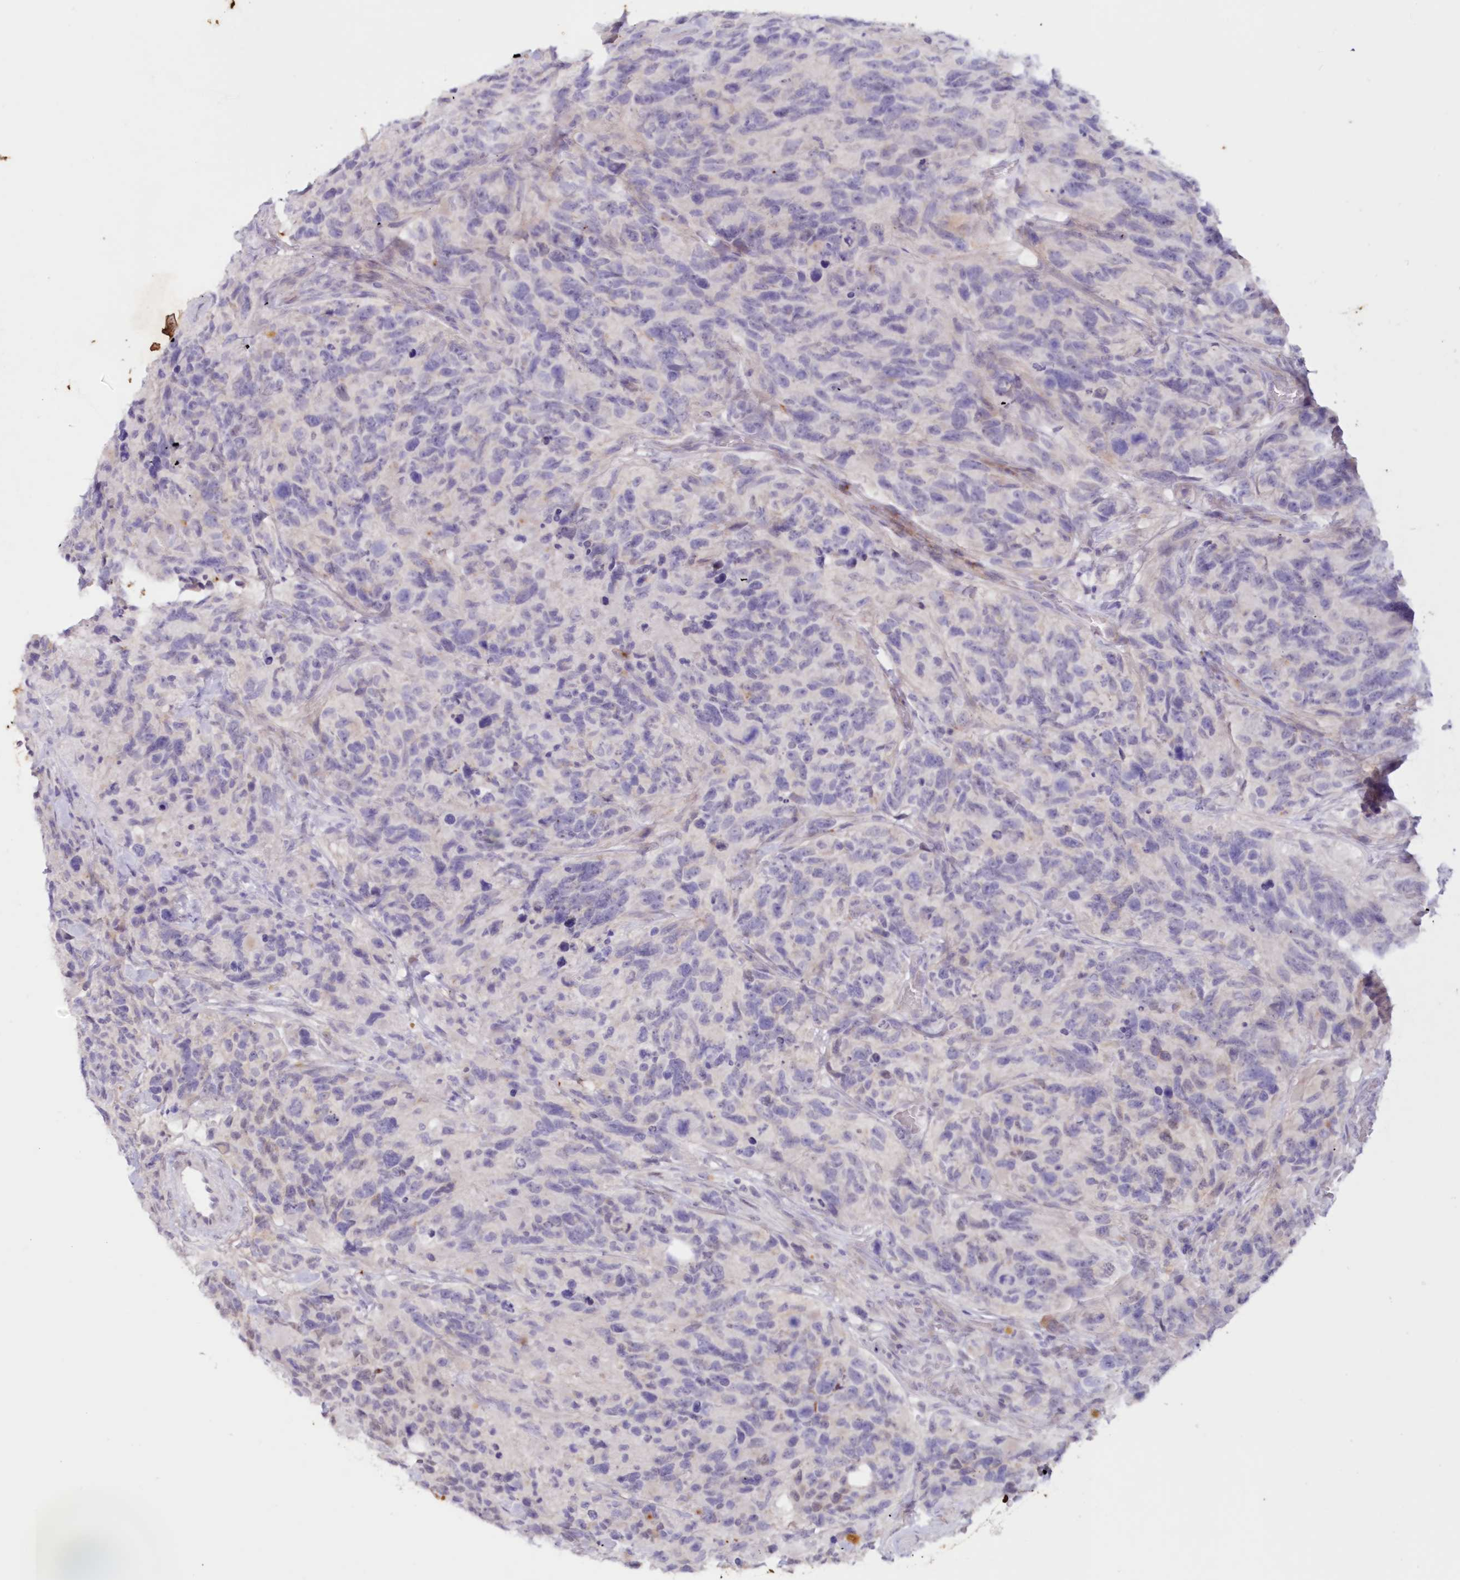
{"staining": {"intensity": "negative", "quantity": "none", "location": "none"}, "tissue": "glioma", "cell_type": "Tumor cells", "image_type": "cancer", "snomed": [{"axis": "morphology", "description": "Glioma, malignant, High grade"}, {"axis": "topography", "description": "Brain"}], "caption": "Micrograph shows no protein staining in tumor cells of glioma tissue. The staining is performed using DAB brown chromogen with nuclei counter-stained in using hematoxylin.", "gene": "SNED1", "patient": {"sex": "male", "age": 69}}